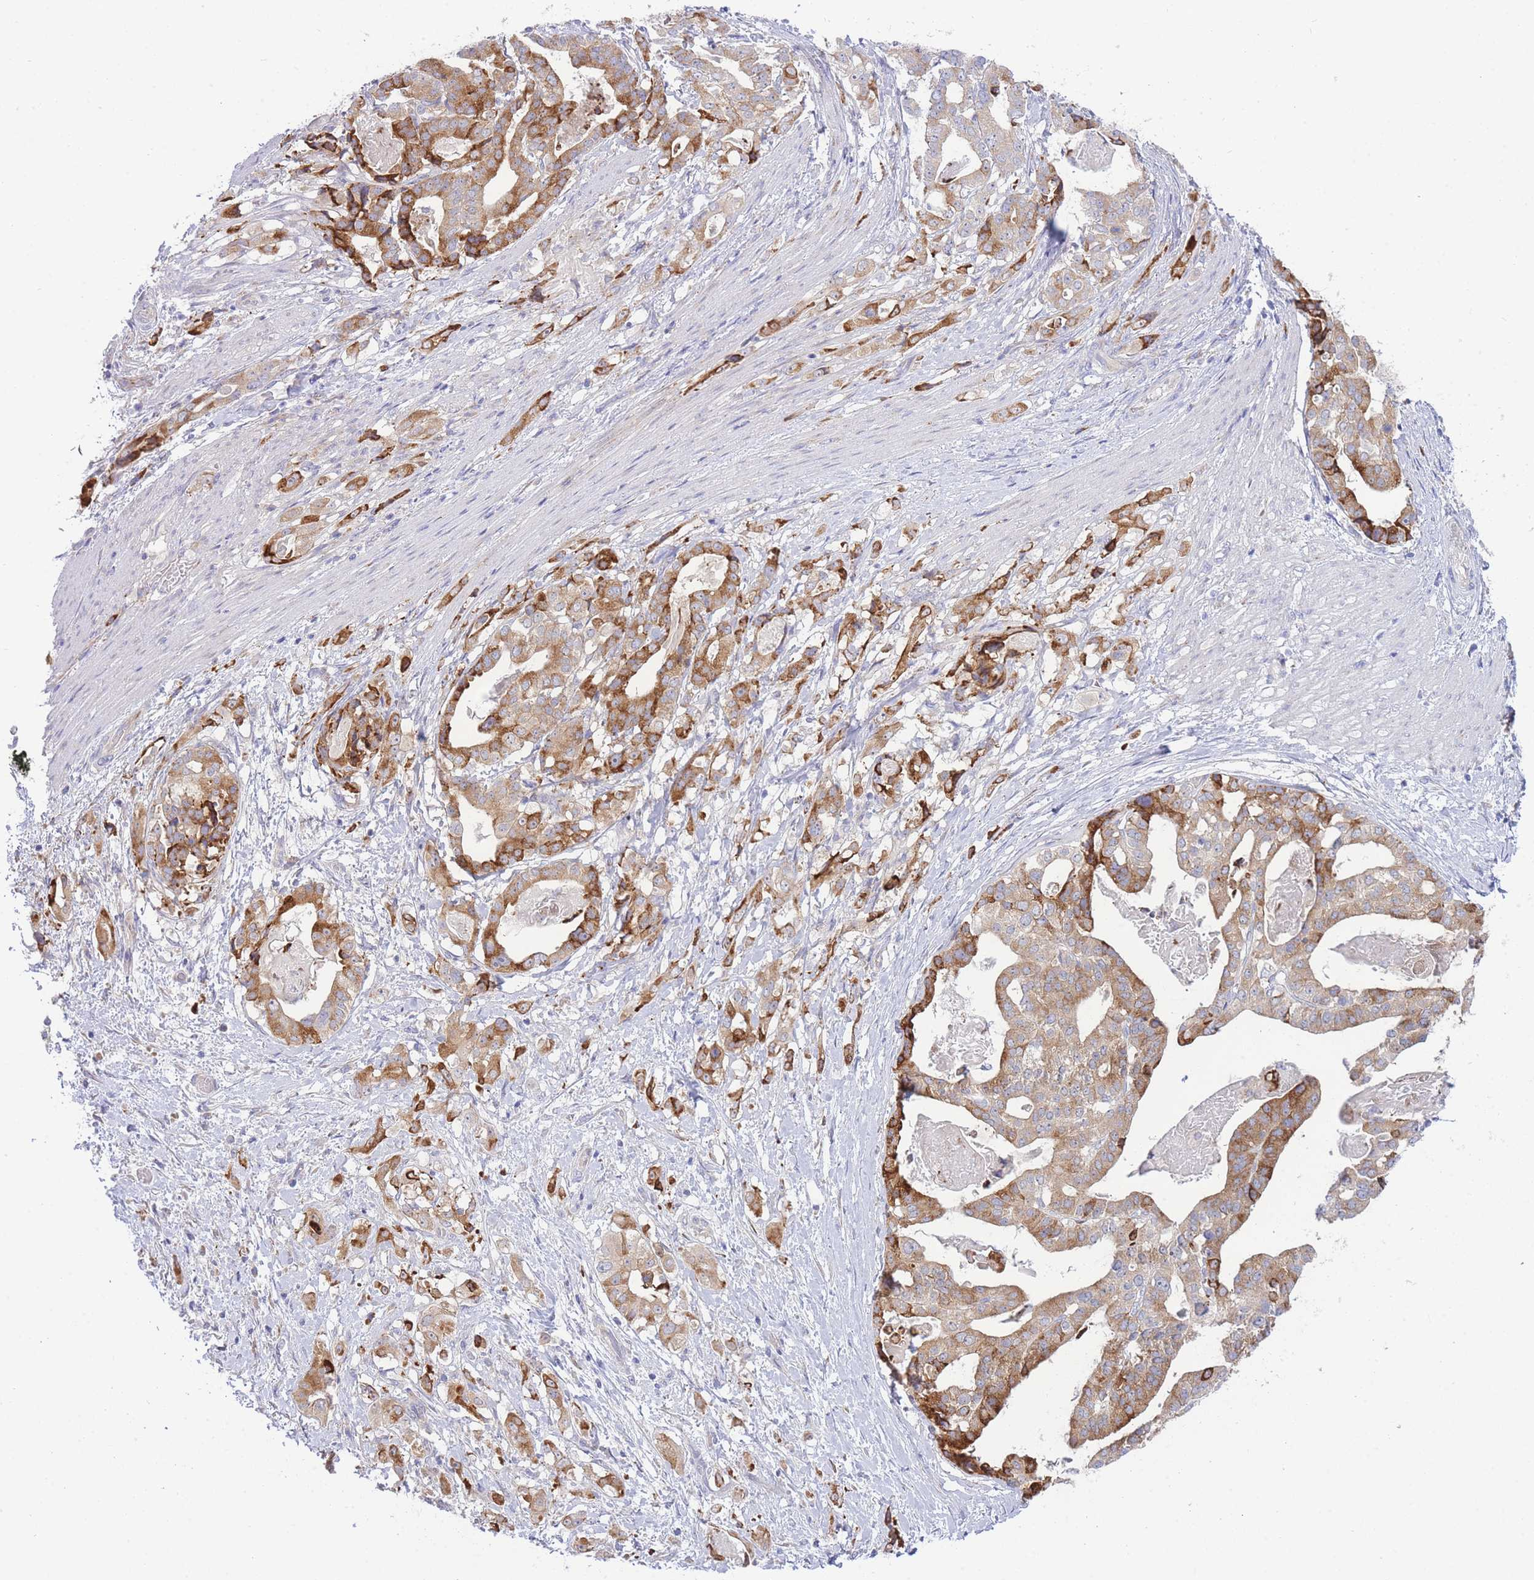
{"staining": {"intensity": "strong", "quantity": ">75%", "location": "cytoplasmic/membranous"}, "tissue": "stomach cancer", "cell_type": "Tumor cells", "image_type": "cancer", "snomed": [{"axis": "morphology", "description": "Adenocarcinoma, NOS"}, {"axis": "topography", "description": "Stomach"}], "caption": "Immunohistochemistry of stomach cancer reveals high levels of strong cytoplasmic/membranous positivity in approximately >75% of tumor cells.", "gene": "ZNF510", "patient": {"sex": "male", "age": 48}}